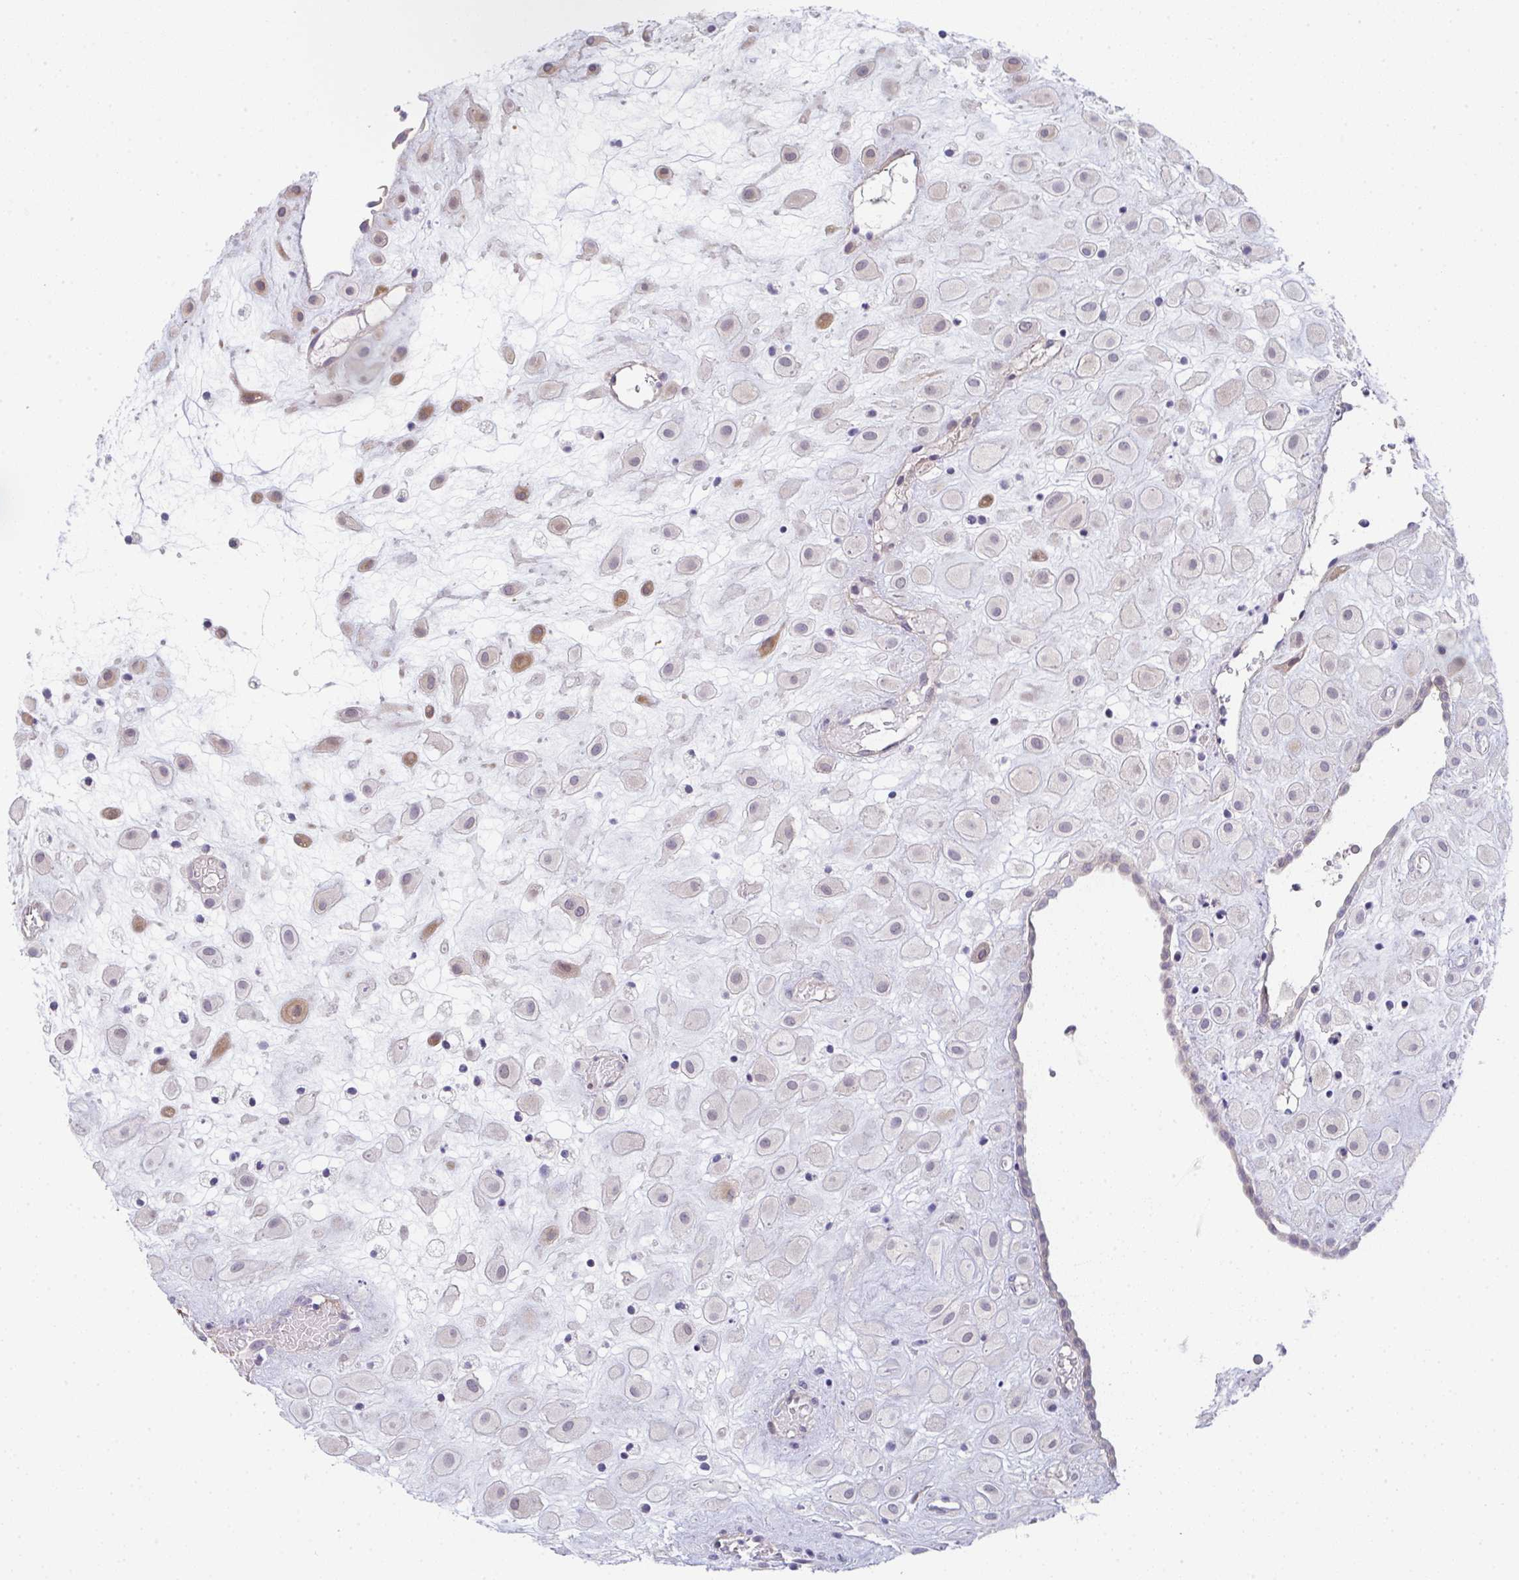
{"staining": {"intensity": "moderate", "quantity": "<25%", "location": "cytoplasmic/membranous"}, "tissue": "placenta", "cell_type": "Decidual cells", "image_type": "normal", "snomed": [{"axis": "morphology", "description": "Normal tissue, NOS"}, {"axis": "topography", "description": "Placenta"}], "caption": "Immunohistochemistry of benign placenta exhibits low levels of moderate cytoplasmic/membranous staining in approximately <25% of decidual cells.", "gene": "TNFRSF10A", "patient": {"sex": "female", "age": 24}}